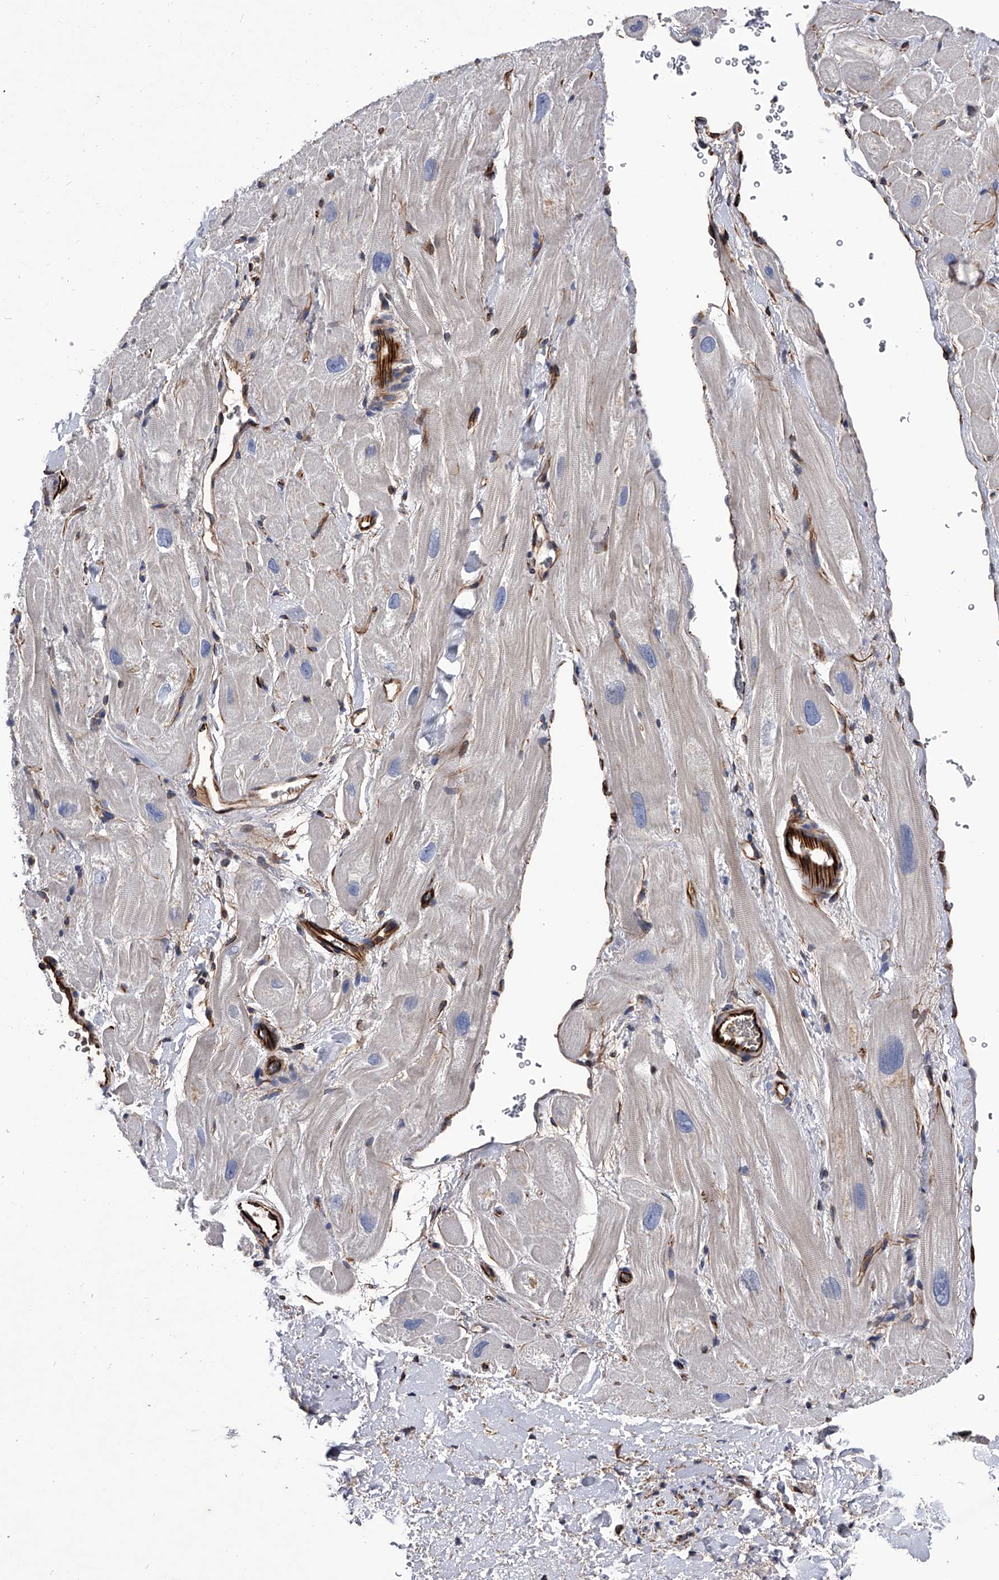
{"staining": {"intensity": "weak", "quantity": "<25%", "location": "cytoplasmic/membranous"}, "tissue": "heart muscle", "cell_type": "Cardiomyocytes", "image_type": "normal", "snomed": [{"axis": "morphology", "description": "Normal tissue, NOS"}, {"axis": "topography", "description": "Heart"}], "caption": "Micrograph shows no protein expression in cardiomyocytes of normal heart muscle.", "gene": "EFCAB7", "patient": {"sex": "male", "age": 49}}